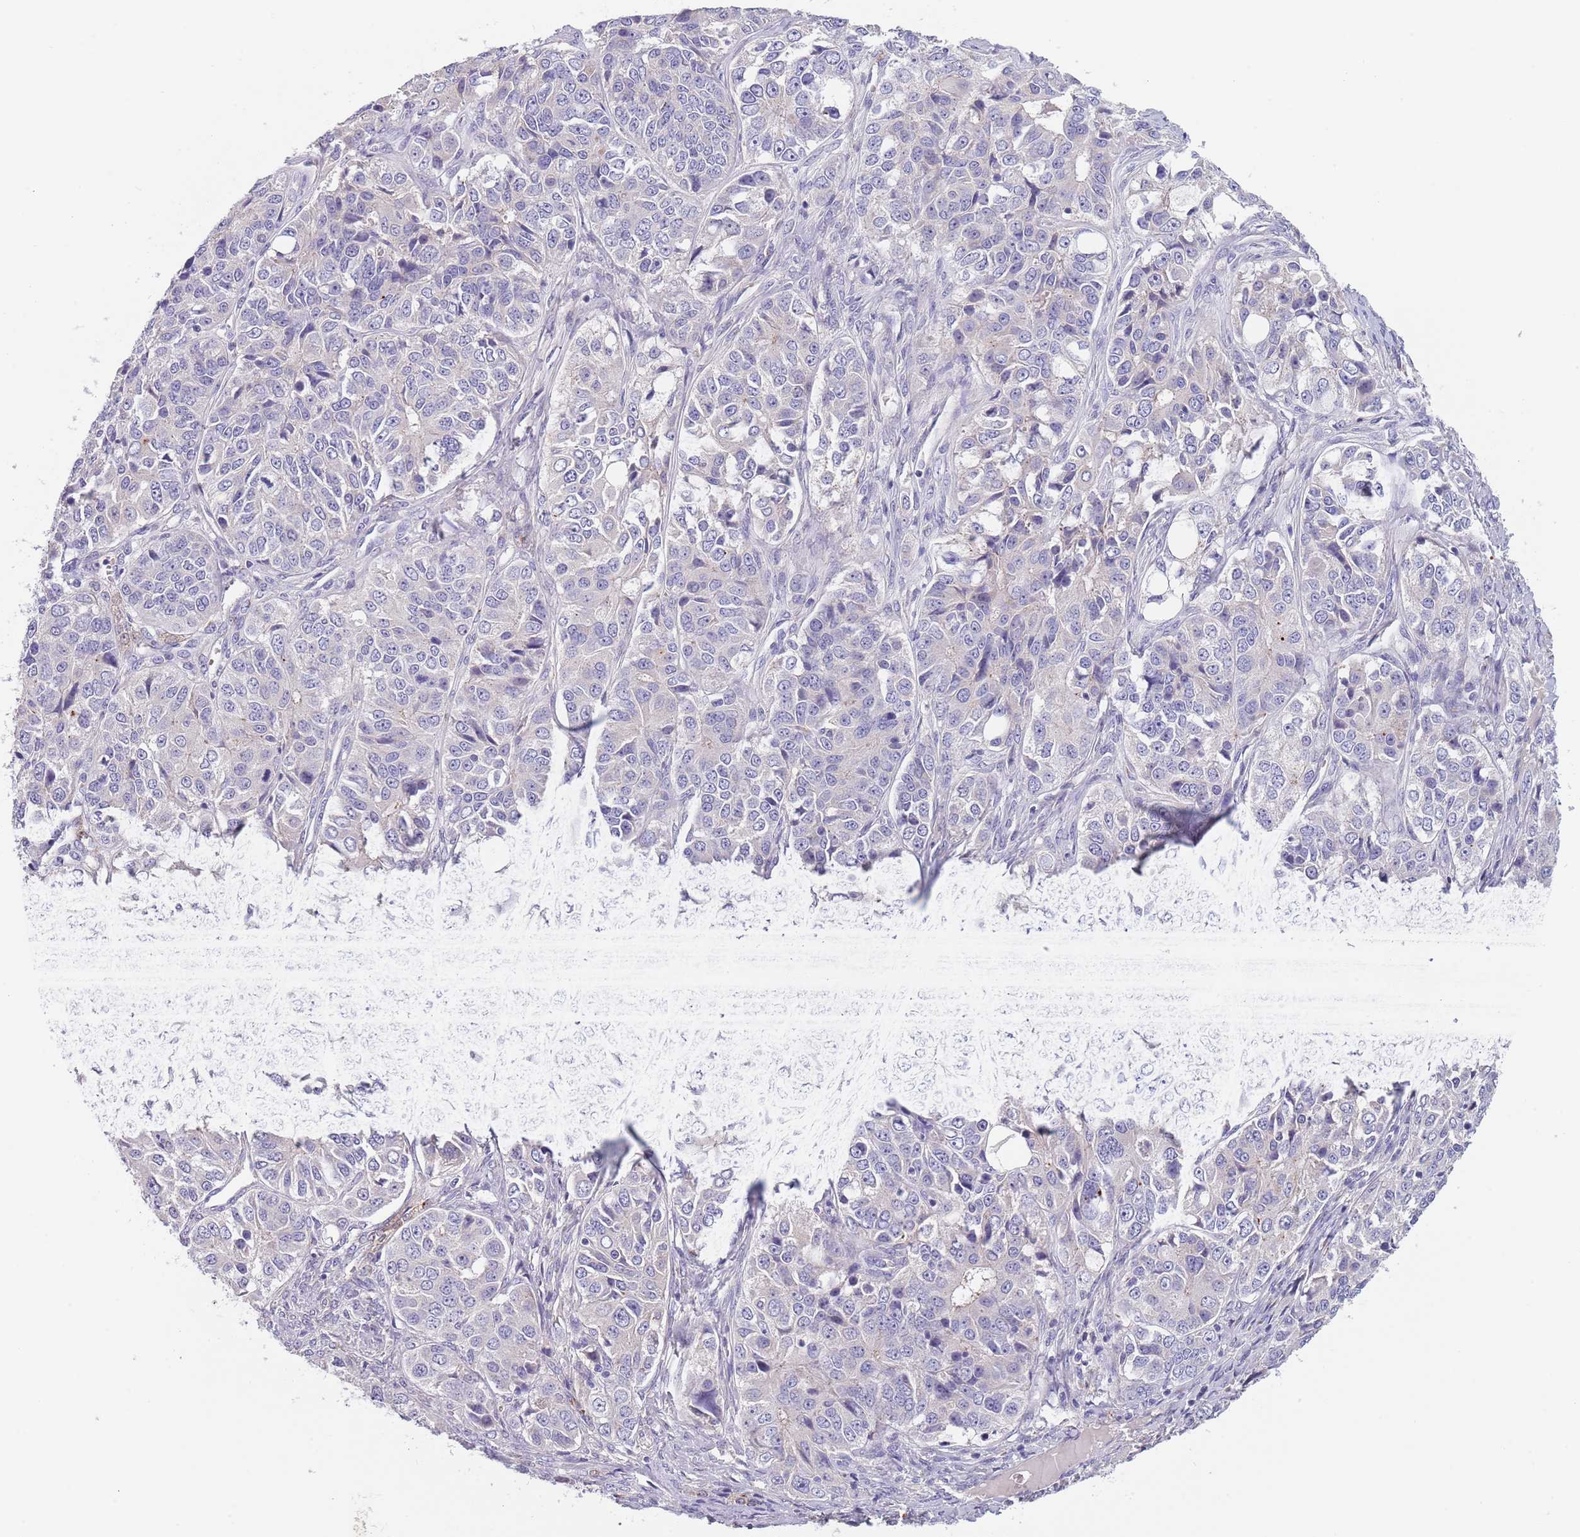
{"staining": {"intensity": "negative", "quantity": "none", "location": "none"}, "tissue": "ovarian cancer", "cell_type": "Tumor cells", "image_type": "cancer", "snomed": [{"axis": "morphology", "description": "Carcinoma, endometroid"}, {"axis": "topography", "description": "Ovary"}], "caption": "This is an immunohistochemistry (IHC) photomicrograph of human endometroid carcinoma (ovarian). There is no expression in tumor cells.", "gene": "MAN1C1", "patient": {"sex": "female", "age": 51}}